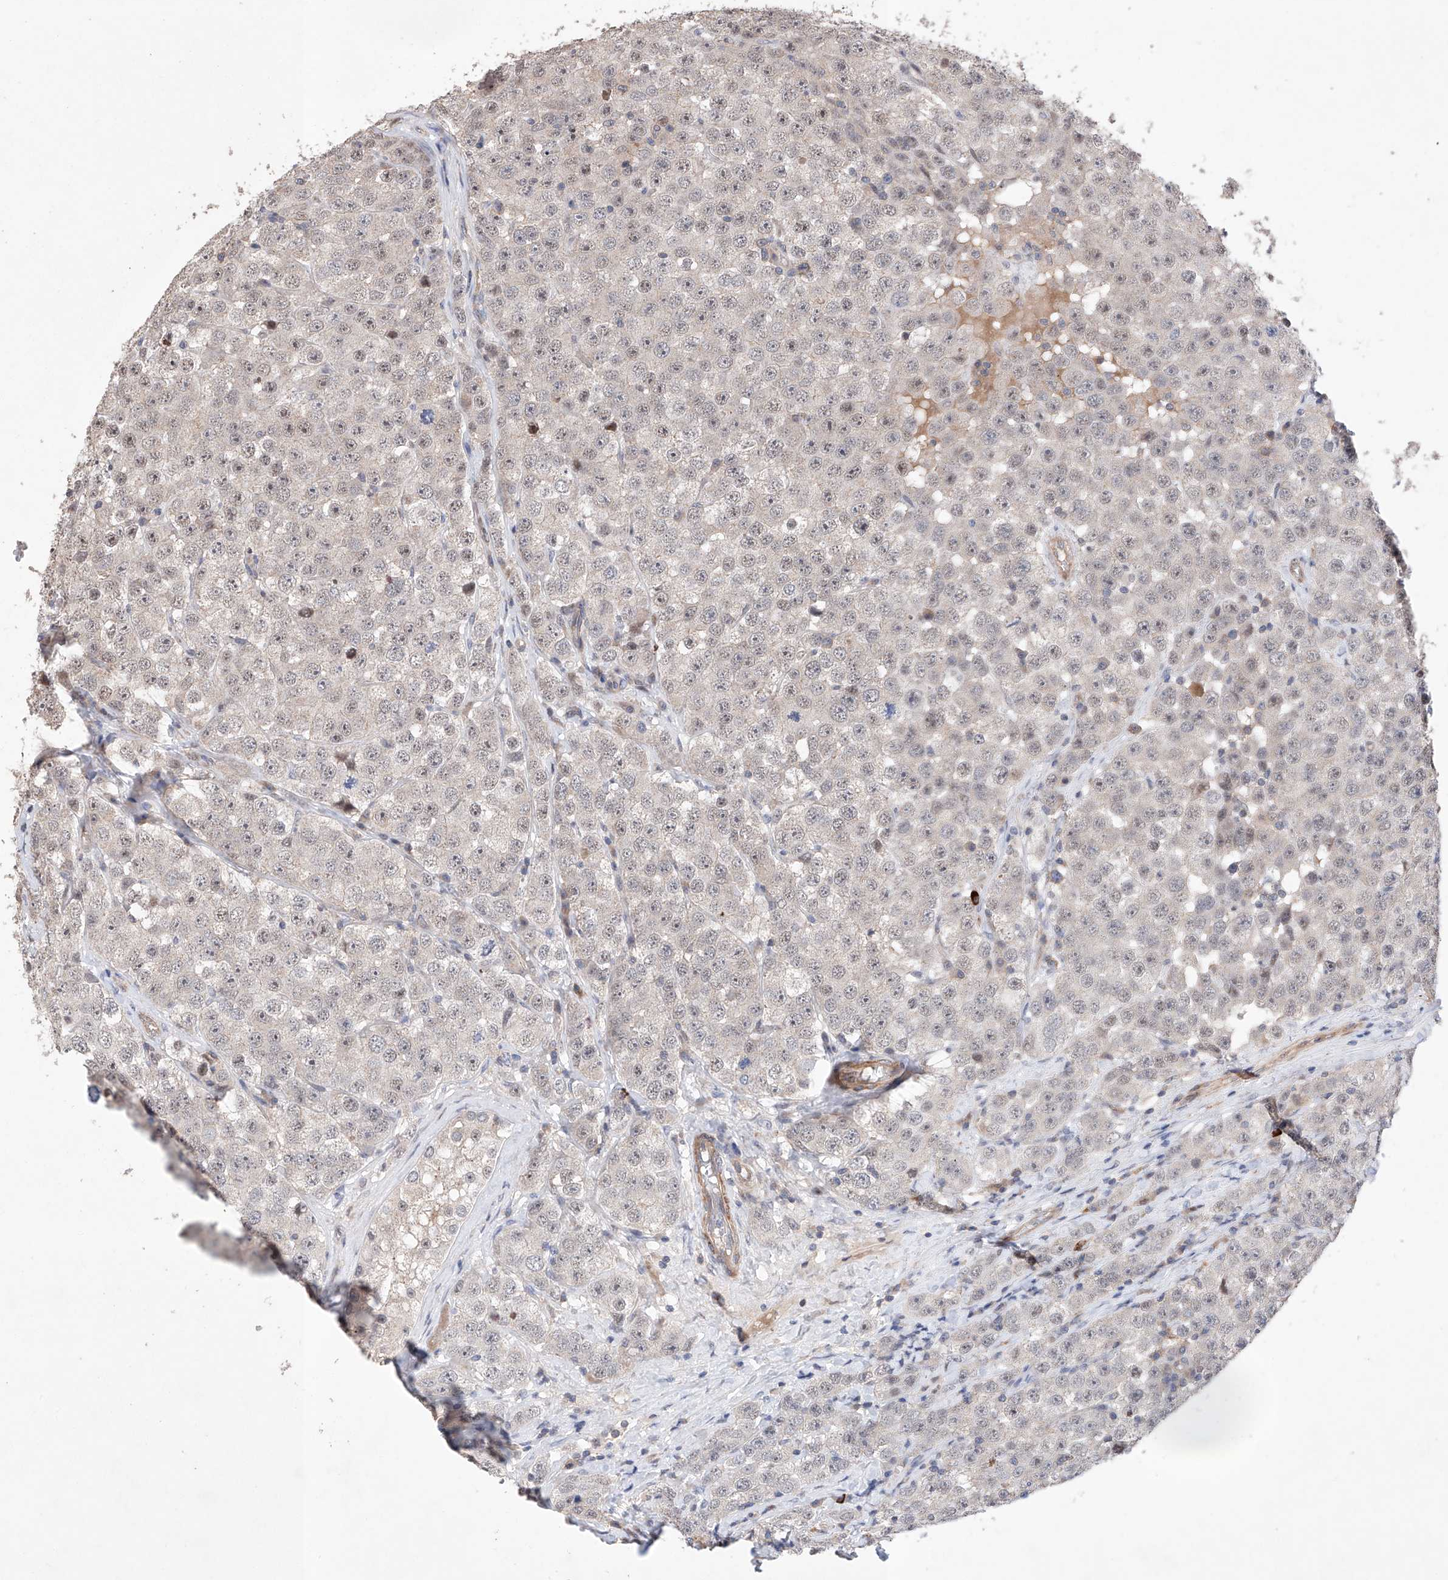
{"staining": {"intensity": "weak", "quantity": "25%-75%", "location": "nuclear"}, "tissue": "testis cancer", "cell_type": "Tumor cells", "image_type": "cancer", "snomed": [{"axis": "morphology", "description": "Seminoma, NOS"}, {"axis": "topography", "description": "Testis"}], "caption": "This is a histology image of immunohistochemistry staining of testis seminoma, which shows weak staining in the nuclear of tumor cells.", "gene": "AFG1L", "patient": {"sex": "male", "age": 28}}